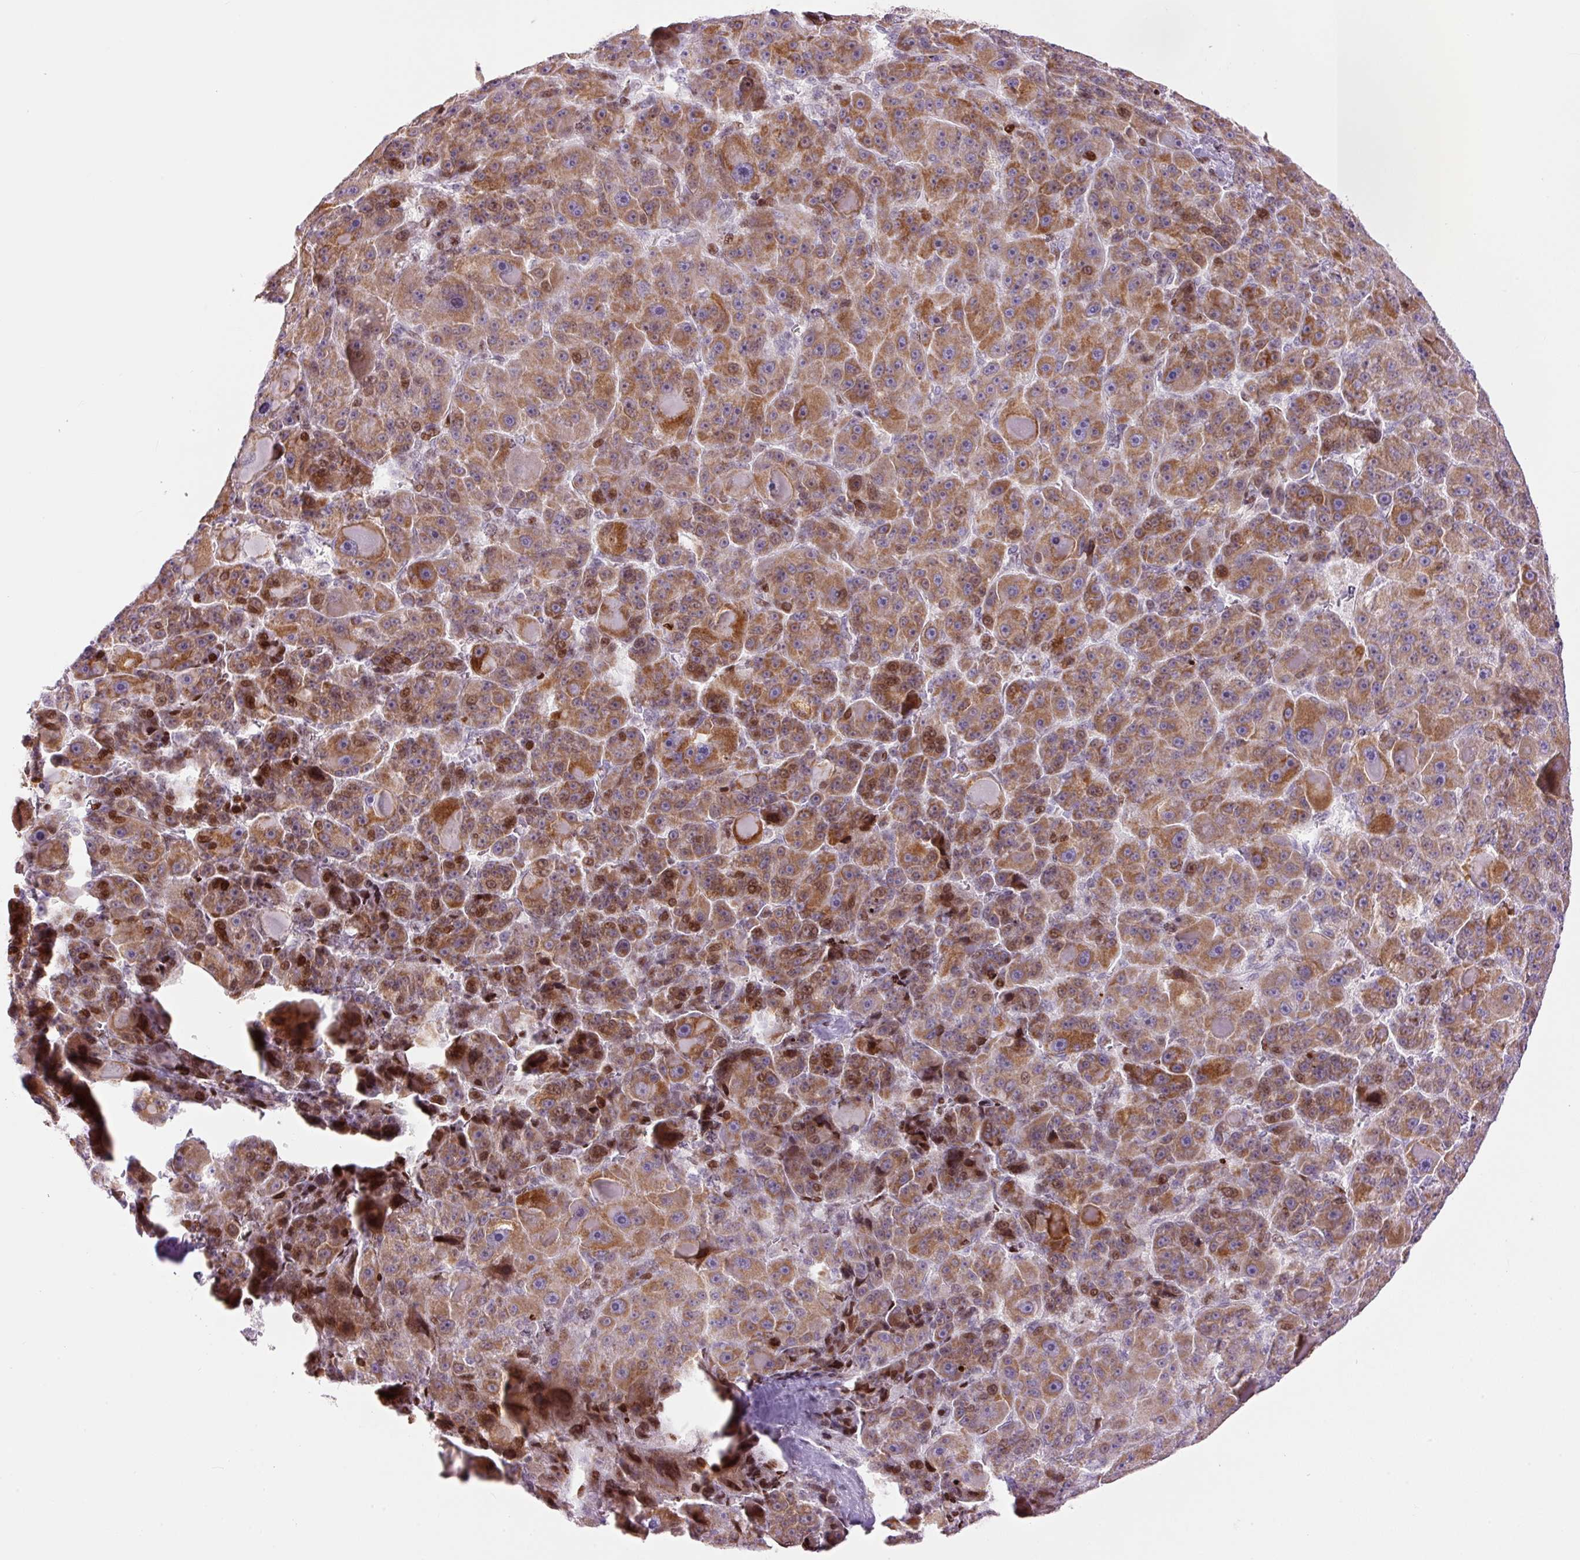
{"staining": {"intensity": "moderate", "quantity": ">75%", "location": "cytoplasmic/membranous,nuclear"}, "tissue": "liver cancer", "cell_type": "Tumor cells", "image_type": "cancer", "snomed": [{"axis": "morphology", "description": "Carcinoma, Hepatocellular, NOS"}, {"axis": "topography", "description": "Liver"}], "caption": "IHC of liver hepatocellular carcinoma shows medium levels of moderate cytoplasmic/membranous and nuclear positivity in approximately >75% of tumor cells.", "gene": "TMEM177", "patient": {"sex": "male", "age": 76}}